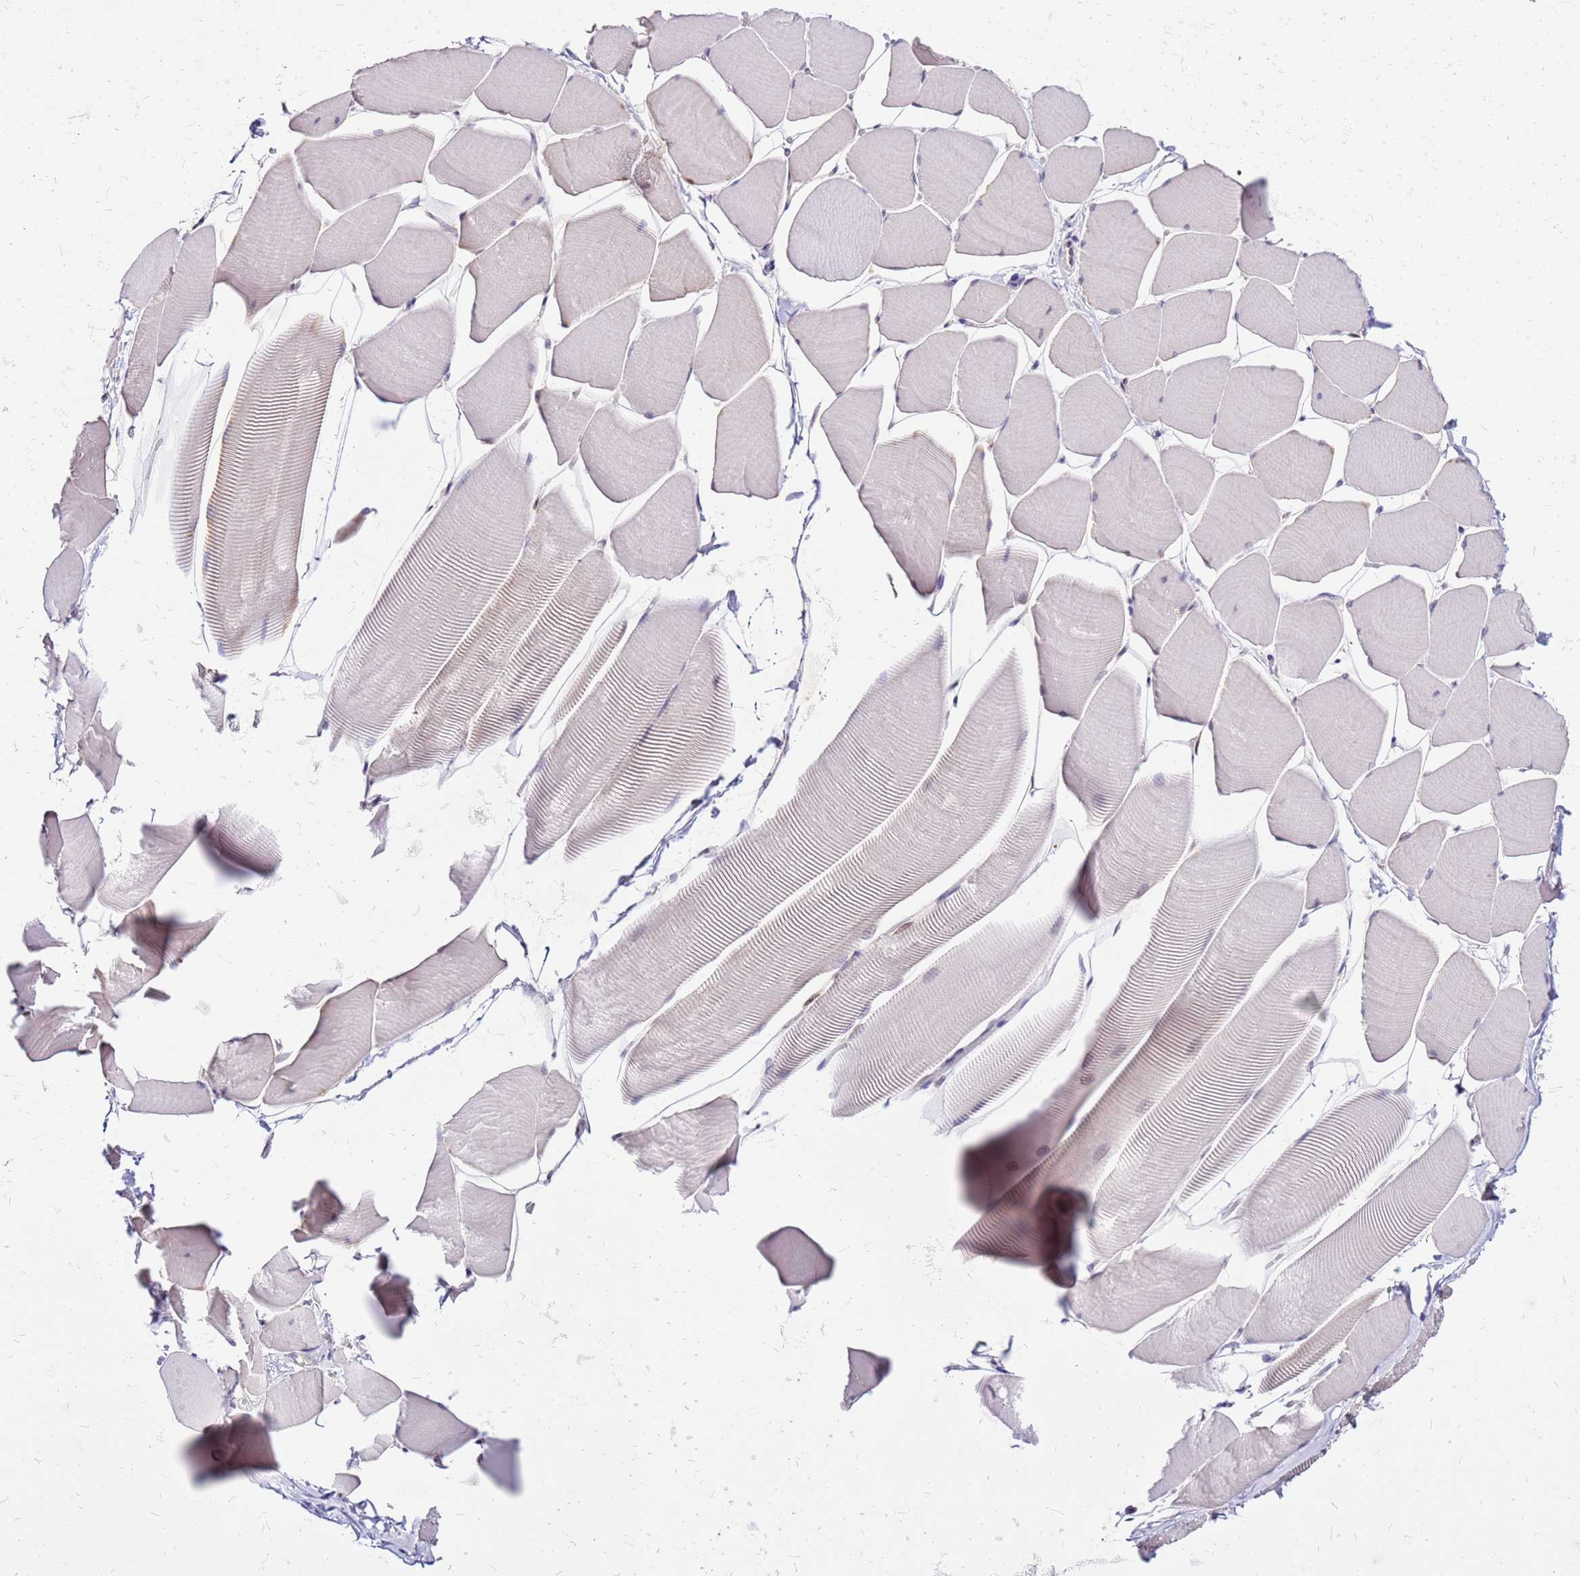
{"staining": {"intensity": "negative", "quantity": "none", "location": "none"}, "tissue": "skeletal muscle", "cell_type": "Myocytes", "image_type": "normal", "snomed": [{"axis": "morphology", "description": "Normal tissue, NOS"}, {"axis": "topography", "description": "Skeletal muscle"}], "caption": "This histopathology image is of normal skeletal muscle stained with immunohistochemistry (IHC) to label a protein in brown with the nuclei are counter-stained blue. There is no positivity in myocytes. (Stains: DAB immunohistochemistry (IHC) with hematoxylin counter stain, Microscopy: brightfield microscopy at high magnification).", "gene": "ALDH1A3", "patient": {"sex": "male", "age": 25}}